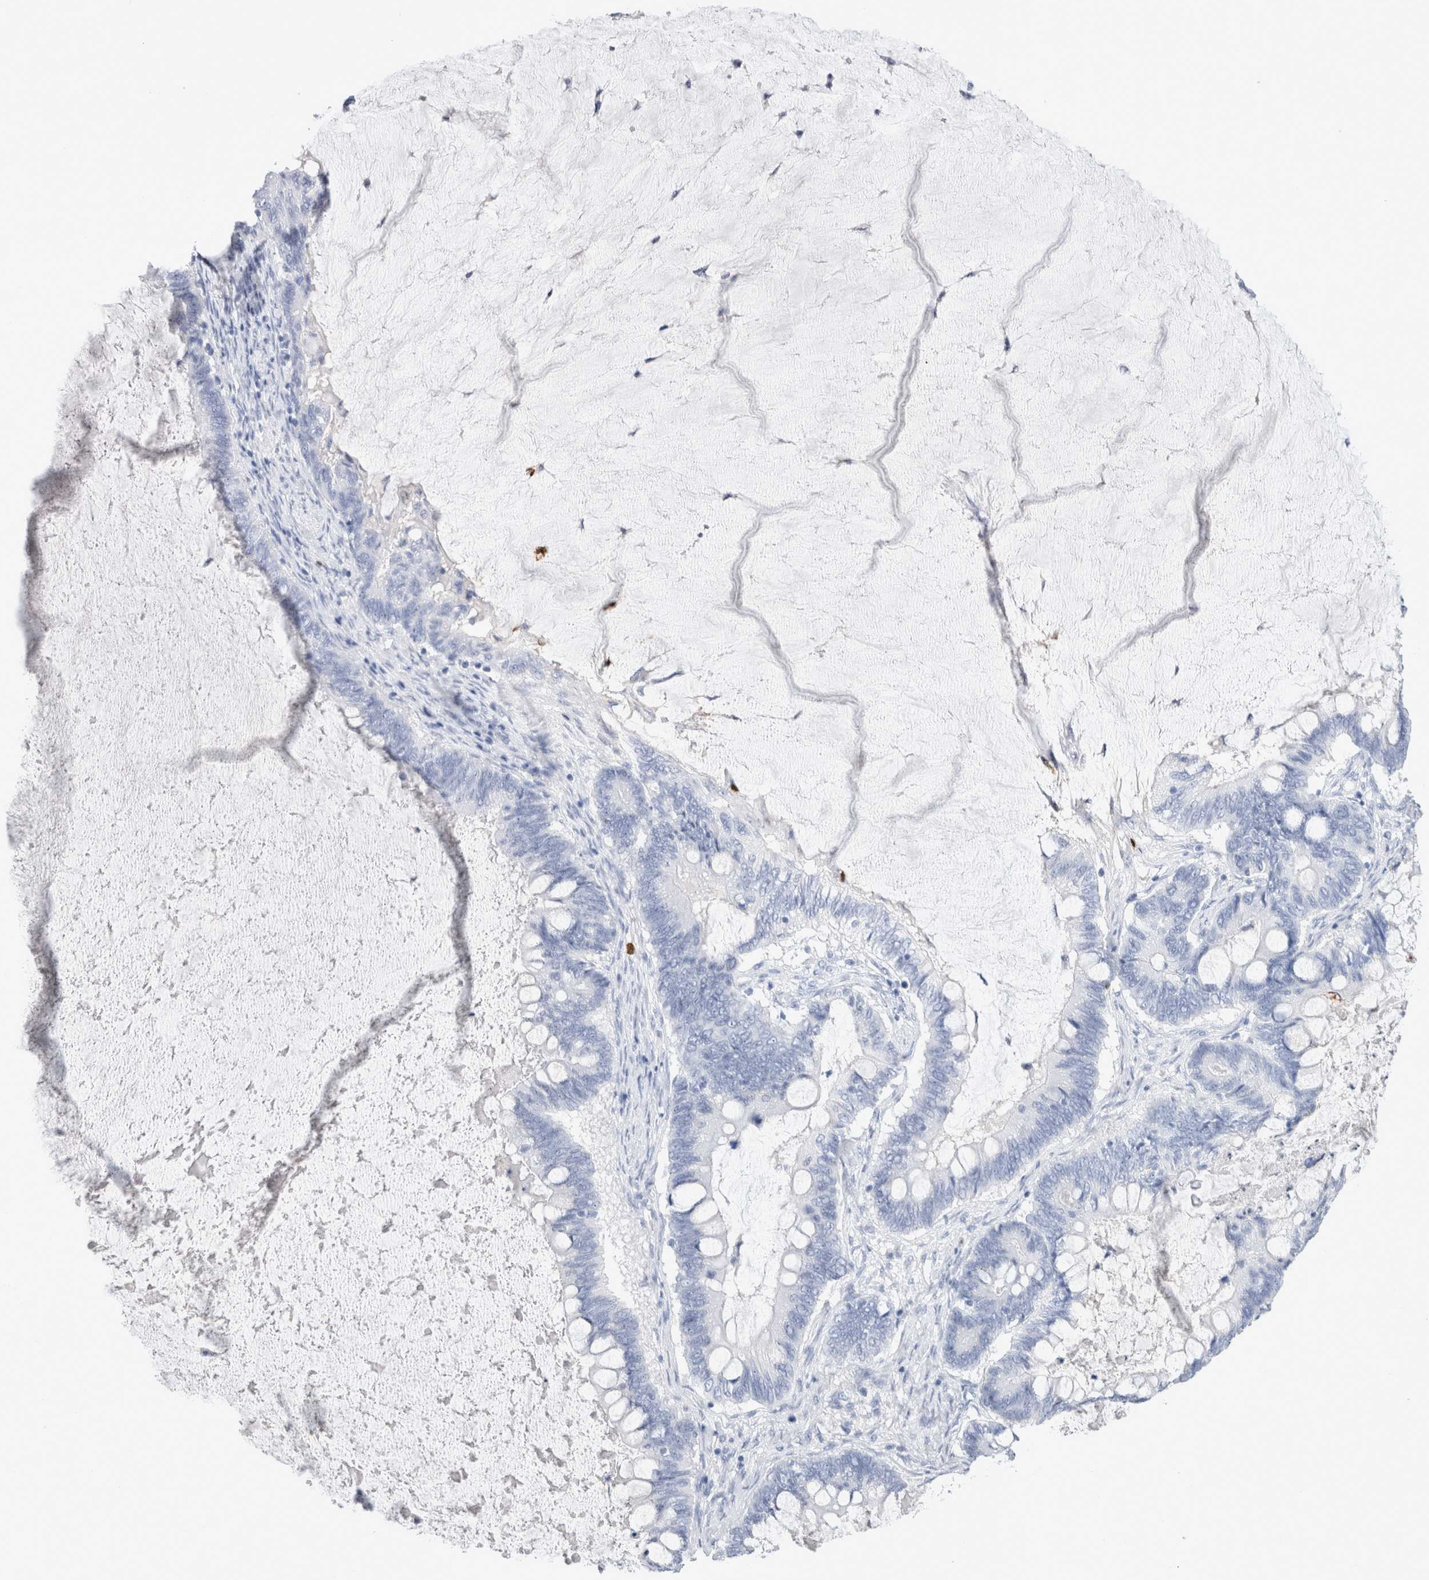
{"staining": {"intensity": "negative", "quantity": "none", "location": "none"}, "tissue": "ovarian cancer", "cell_type": "Tumor cells", "image_type": "cancer", "snomed": [{"axis": "morphology", "description": "Cystadenocarcinoma, mucinous, NOS"}, {"axis": "topography", "description": "Ovary"}], "caption": "This is a histopathology image of immunohistochemistry (IHC) staining of ovarian cancer (mucinous cystadenocarcinoma), which shows no positivity in tumor cells.", "gene": "SLC10A5", "patient": {"sex": "female", "age": 61}}